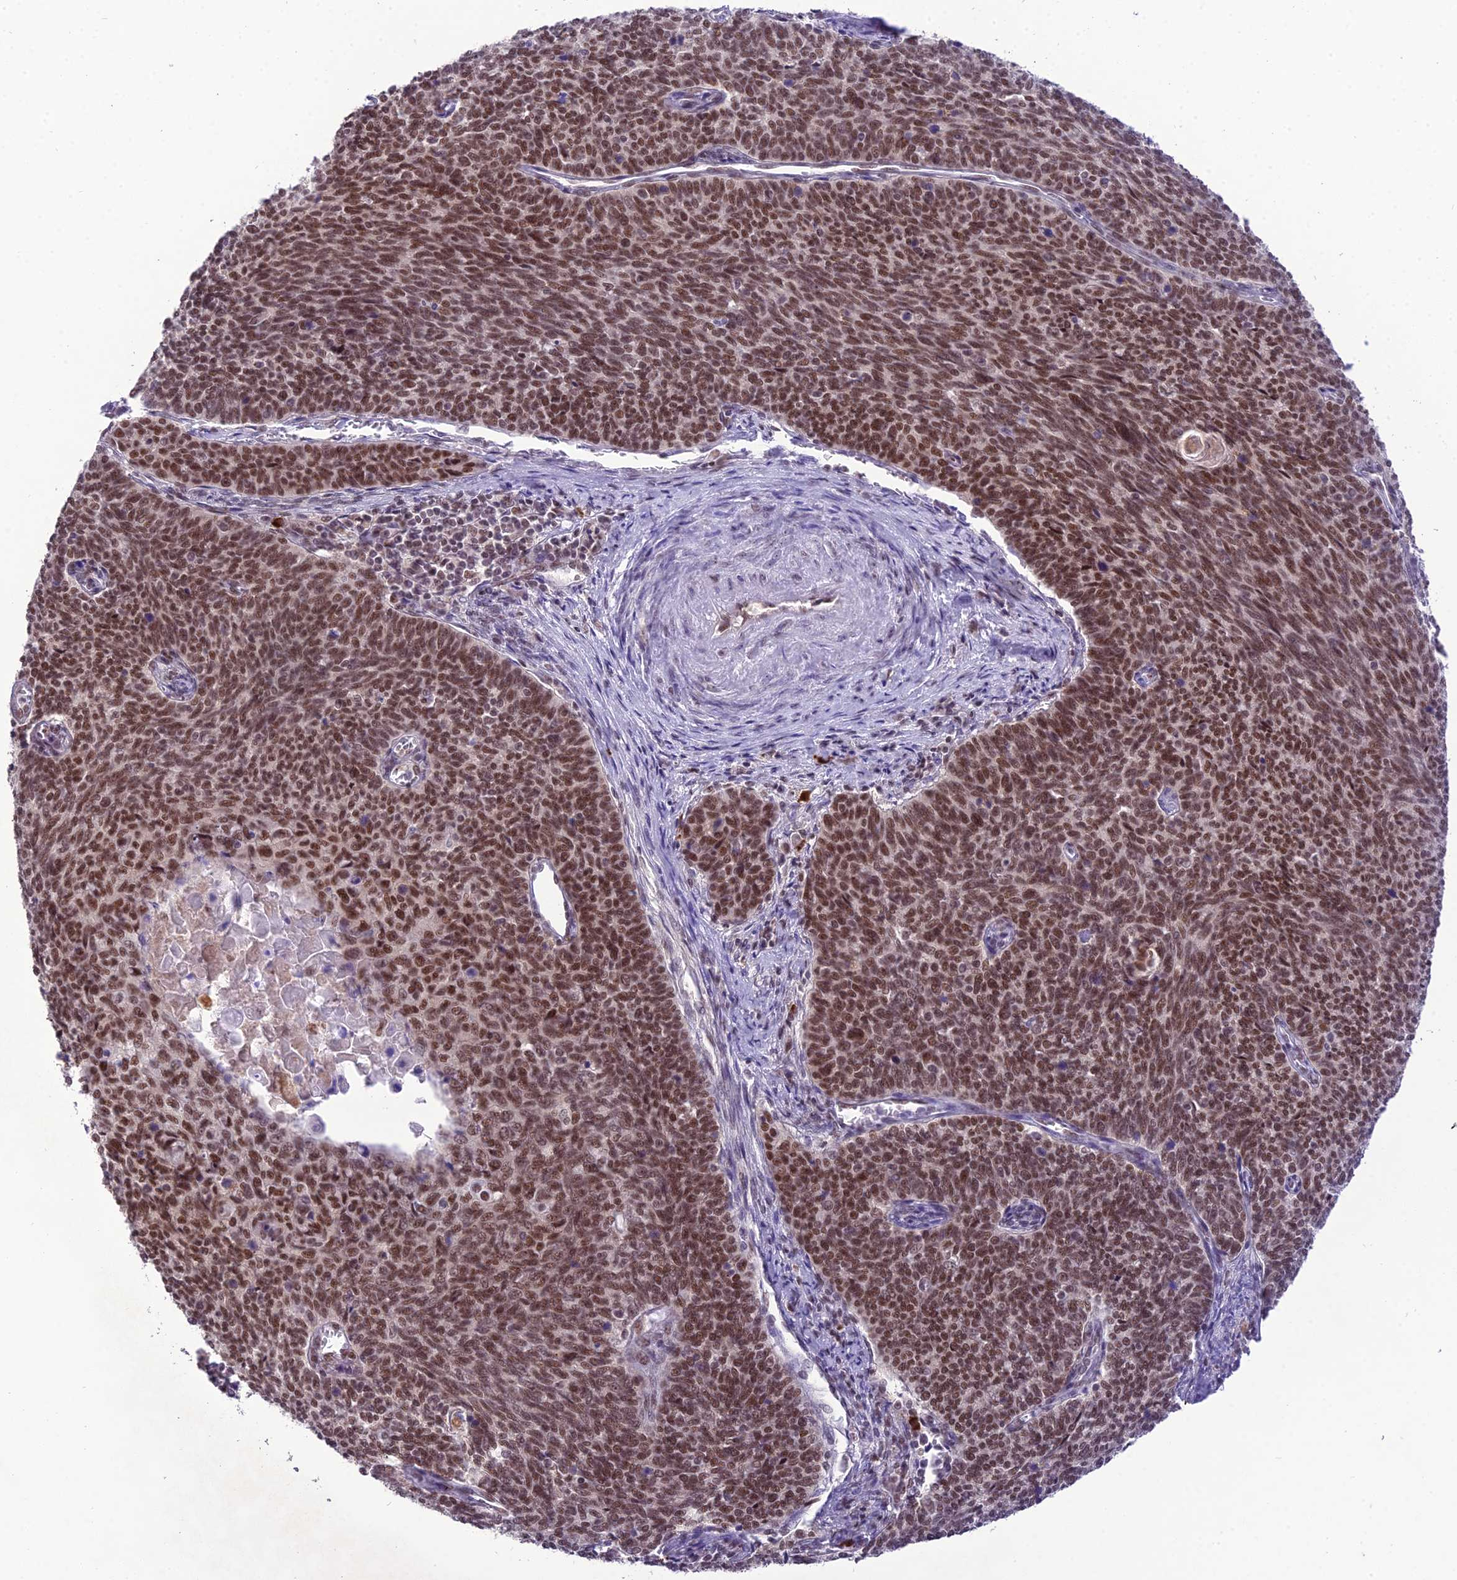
{"staining": {"intensity": "moderate", "quantity": ">75%", "location": "nuclear"}, "tissue": "cervical cancer", "cell_type": "Tumor cells", "image_type": "cancer", "snomed": [{"axis": "morphology", "description": "Squamous cell carcinoma, NOS"}, {"axis": "topography", "description": "Cervix"}], "caption": "Brown immunohistochemical staining in squamous cell carcinoma (cervical) demonstrates moderate nuclear expression in about >75% of tumor cells. The staining was performed using DAB (3,3'-diaminobenzidine), with brown indicating positive protein expression. Nuclei are stained blue with hematoxylin.", "gene": "SH3RF3", "patient": {"sex": "female", "age": 39}}